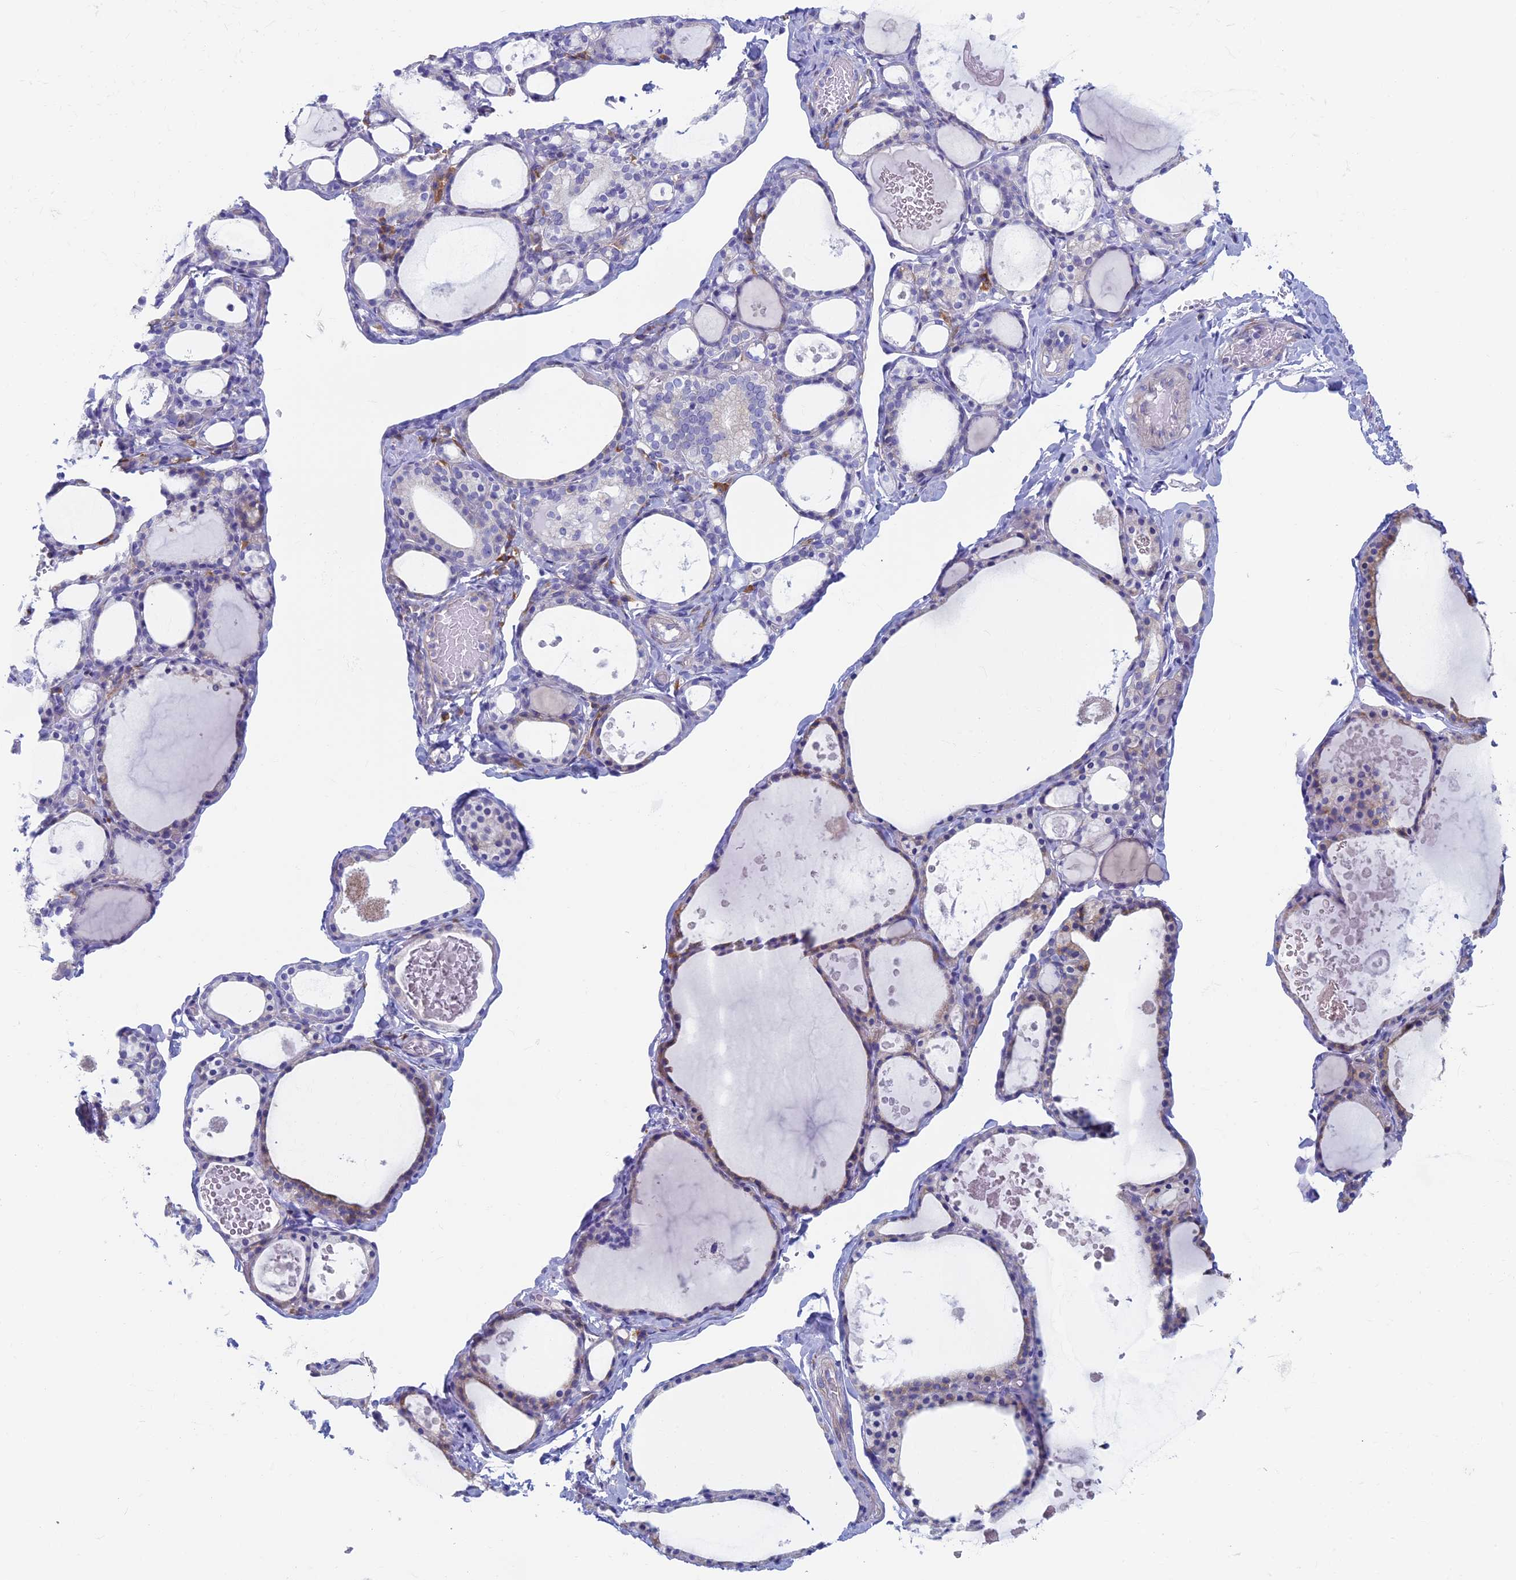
{"staining": {"intensity": "weak", "quantity": "<25%", "location": "cytoplasmic/membranous"}, "tissue": "thyroid gland", "cell_type": "Glandular cells", "image_type": "normal", "snomed": [{"axis": "morphology", "description": "Normal tissue, NOS"}, {"axis": "topography", "description": "Thyroid gland"}], "caption": "Histopathology image shows no protein expression in glandular cells of benign thyroid gland.", "gene": "MAGEB6", "patient": {"sex": "male", "age": 56}}